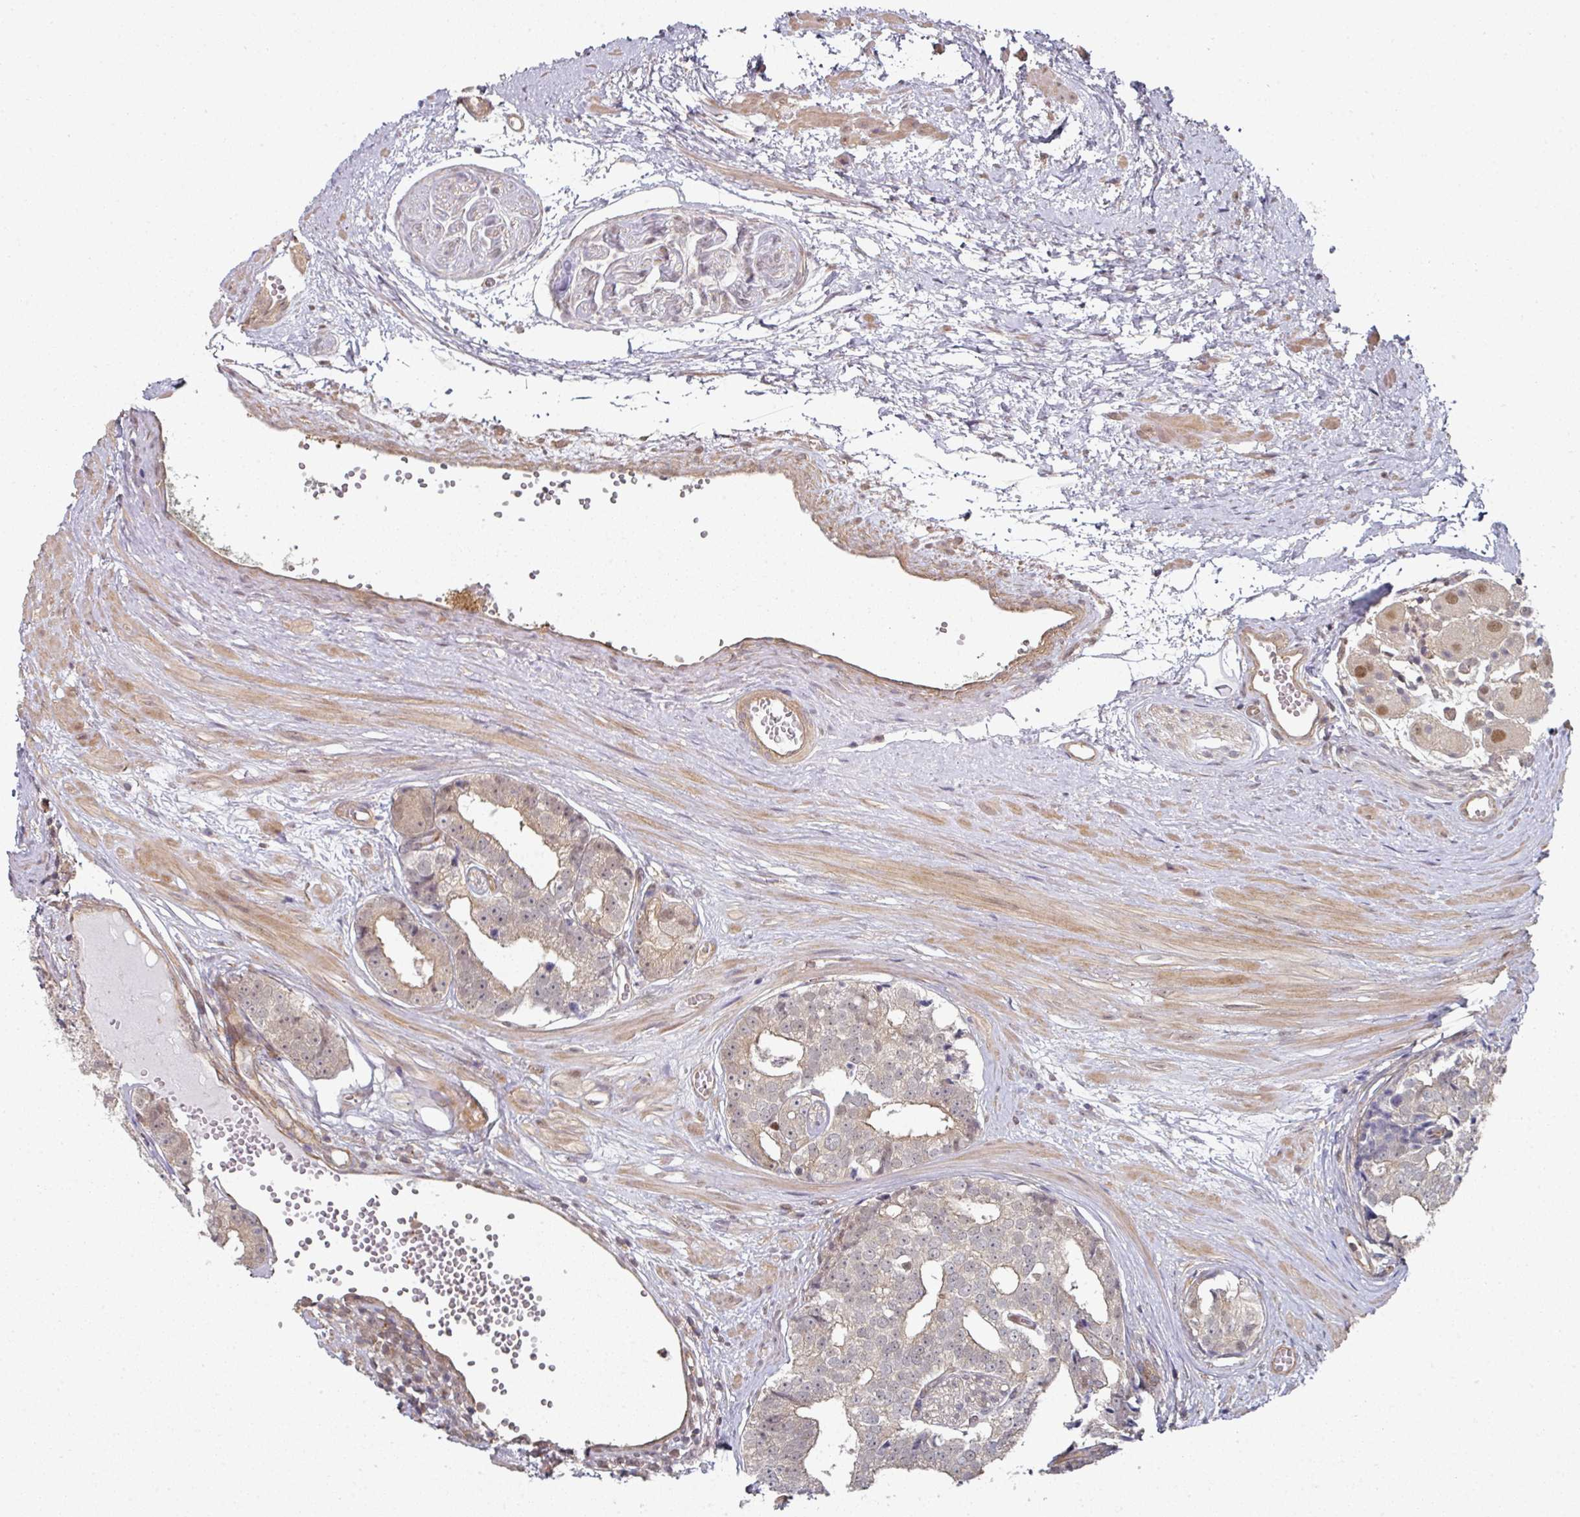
{"staining": {"intensity": "weak", "quantity": "25%-75%", "location": "cytoplasmic/membranous,nuclear"}, "tissue": "prostate cancer", "cell_type": "Tumor cells", "image_type": "cancer", "snomed": [{"axis": "morphology", "description": "Adenocarcinoma, High grade"}, {"axis": "topography", "description": "Prostate"}], "caption": "Protein staining of prostate adenocarcinoma (high-grade) tissue shows weak cytoplasmic/membranous and nuclear expression in about 25%-75% of tumor cells.", "gene": "PSME3IP1", "patient": {"sex": "male", "age": 71}}